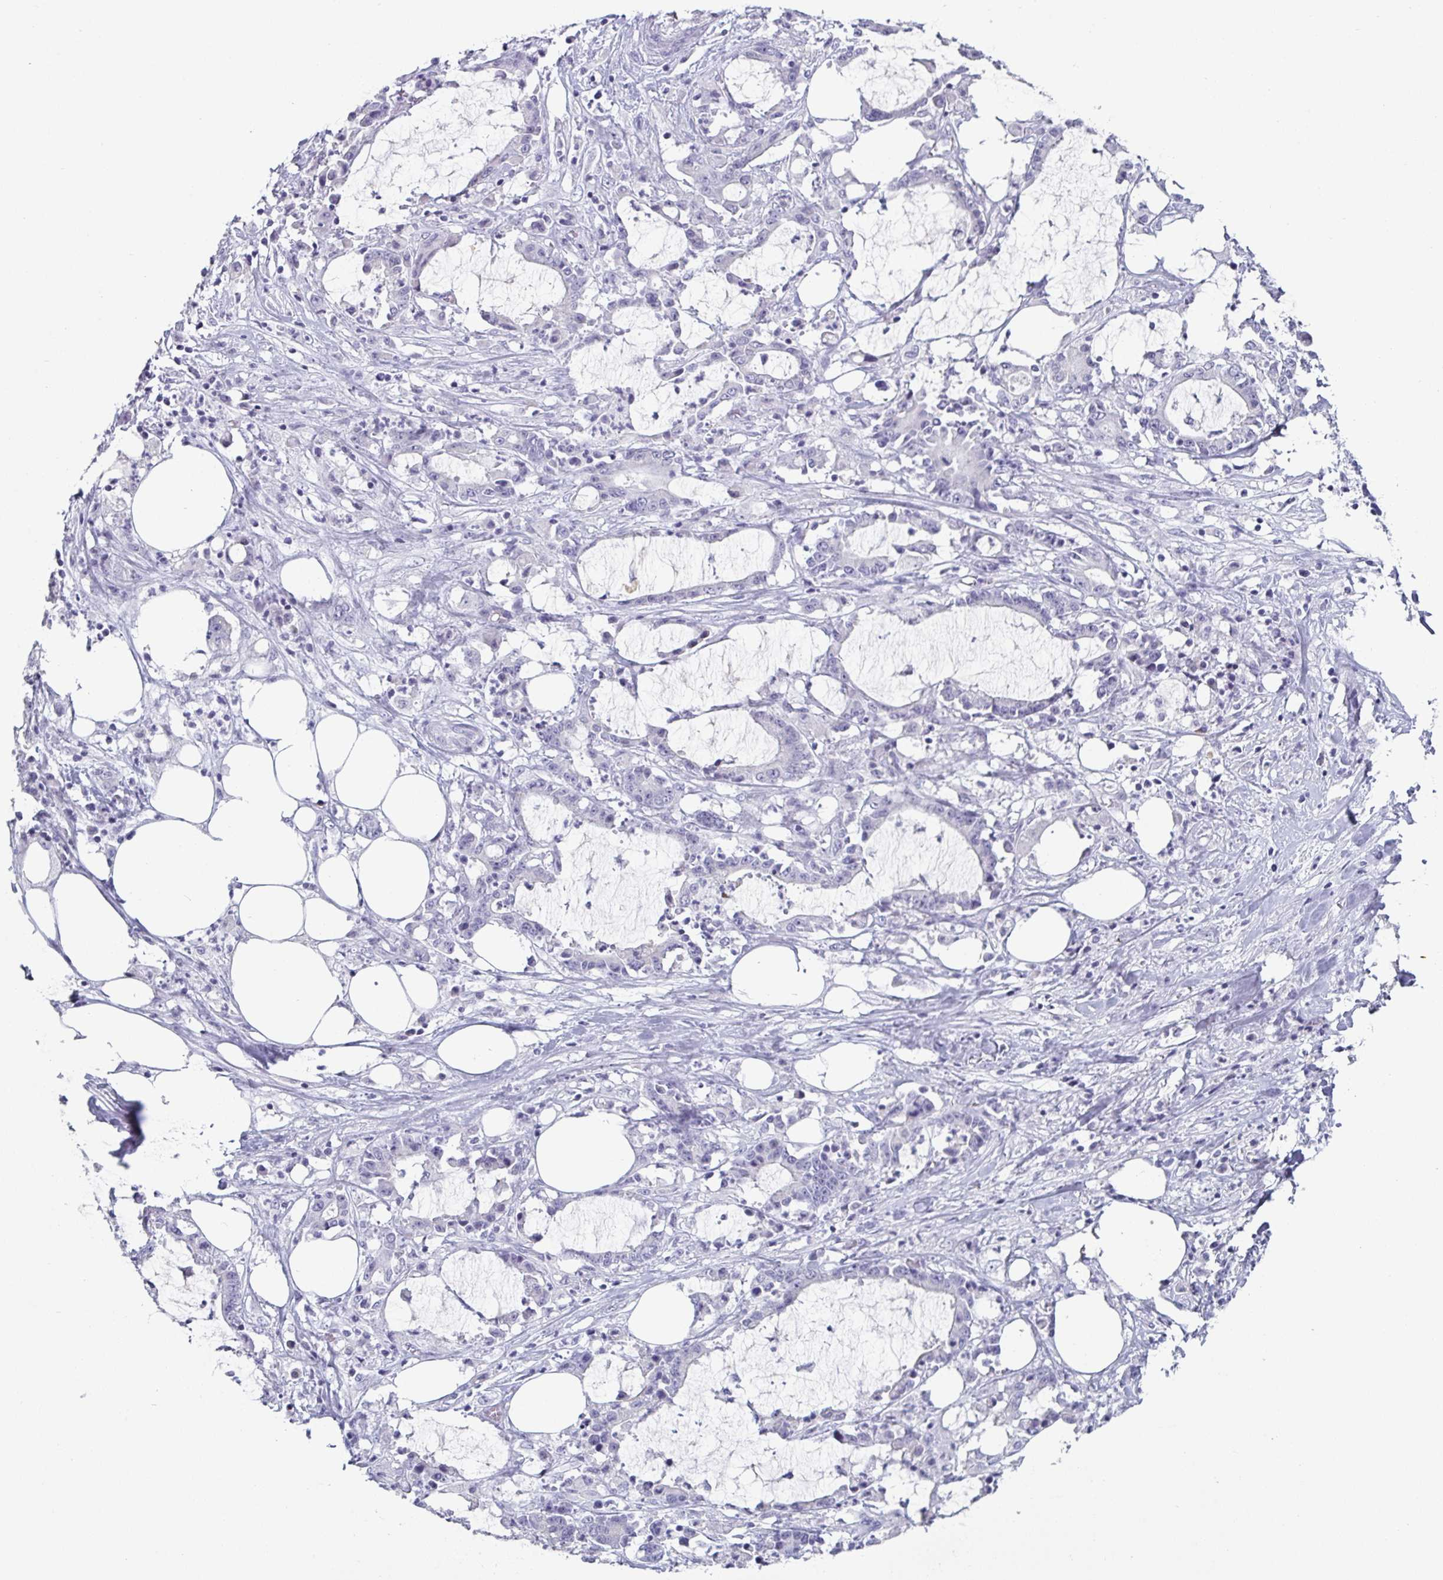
{"staining": {"intensity": "negative", "quantity": "none", "location": "none"}, "tissue": "stomach cancer", "cell_type": "Tumor cells", "image_type": "cancer", "snomed": [{"axis": "morphology", "description": "Adenocarcinoma, NOS"}, {"axis": "topography", "description": "Stomach, upper"}], "caption": "DAB immunohistochemical staining of human stomach cancer demonstrates no significant positivity in tumor cells.", "gene": "VSIG10L", "patient": {"sex": "male", "age": 68}}